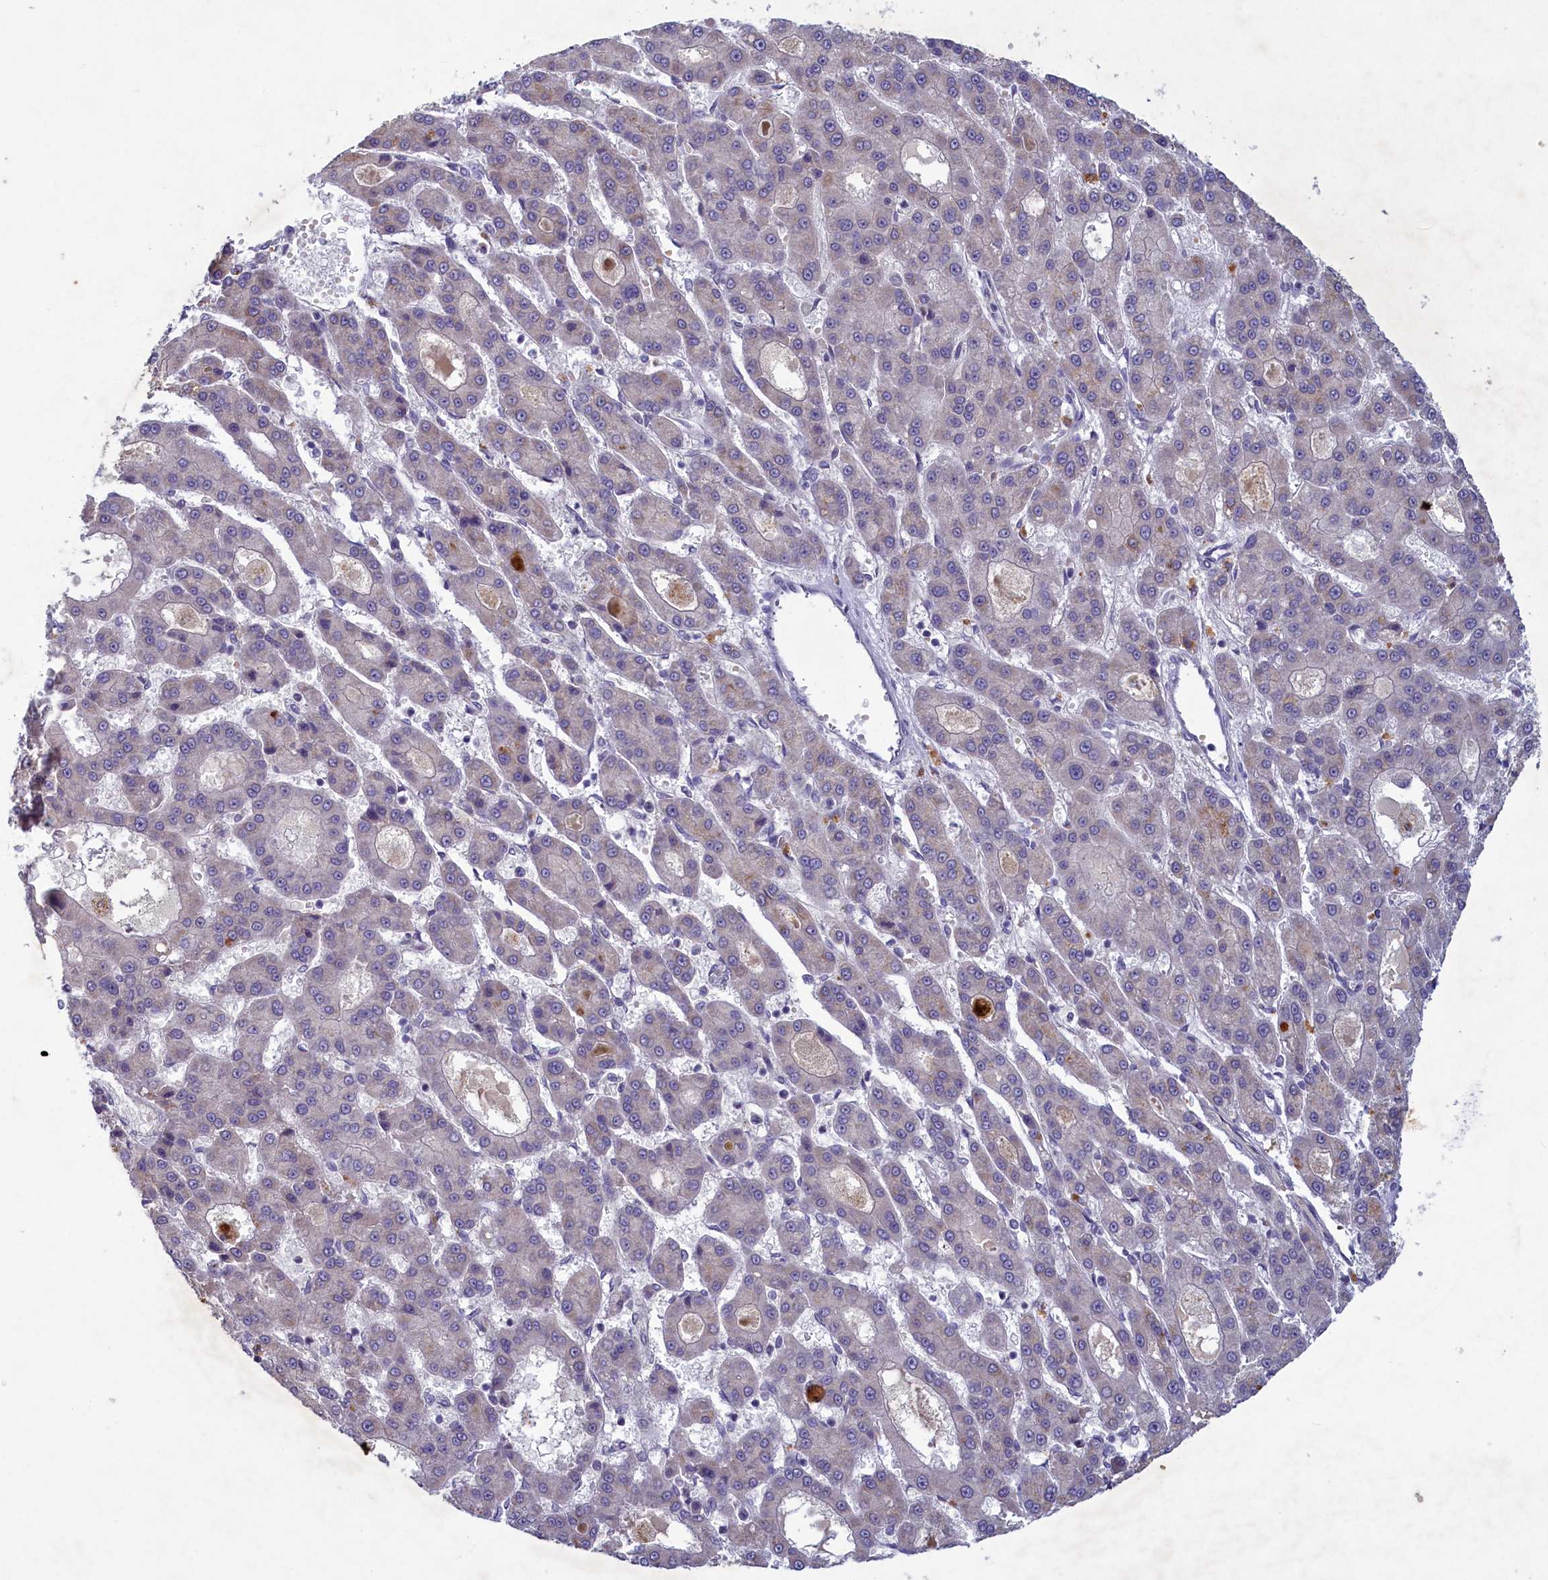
{"staining": {"intensity": "negative", "quantity": "none", "location": "none"}, "tissue": "liver cancer", "cell_type": "Tumor cells", "image_type": "cancer", "snomed": [{"axis": "morphology", "description": "Carcinoma, Hepatocellular, NOS"}, {"axis": "topography", "description": "Liver"}], "caption": "A high-resolution histopathology image shows immunohistochemistry staining of liver hepatocellular carcinoma, which displays no significant staining in tumor cells. (Immunohistochemistry (ihc), brightfield microscopy, high magnification).", "gene": "PLEKHG6", "patient": {"sex": "male", "age": 70}}